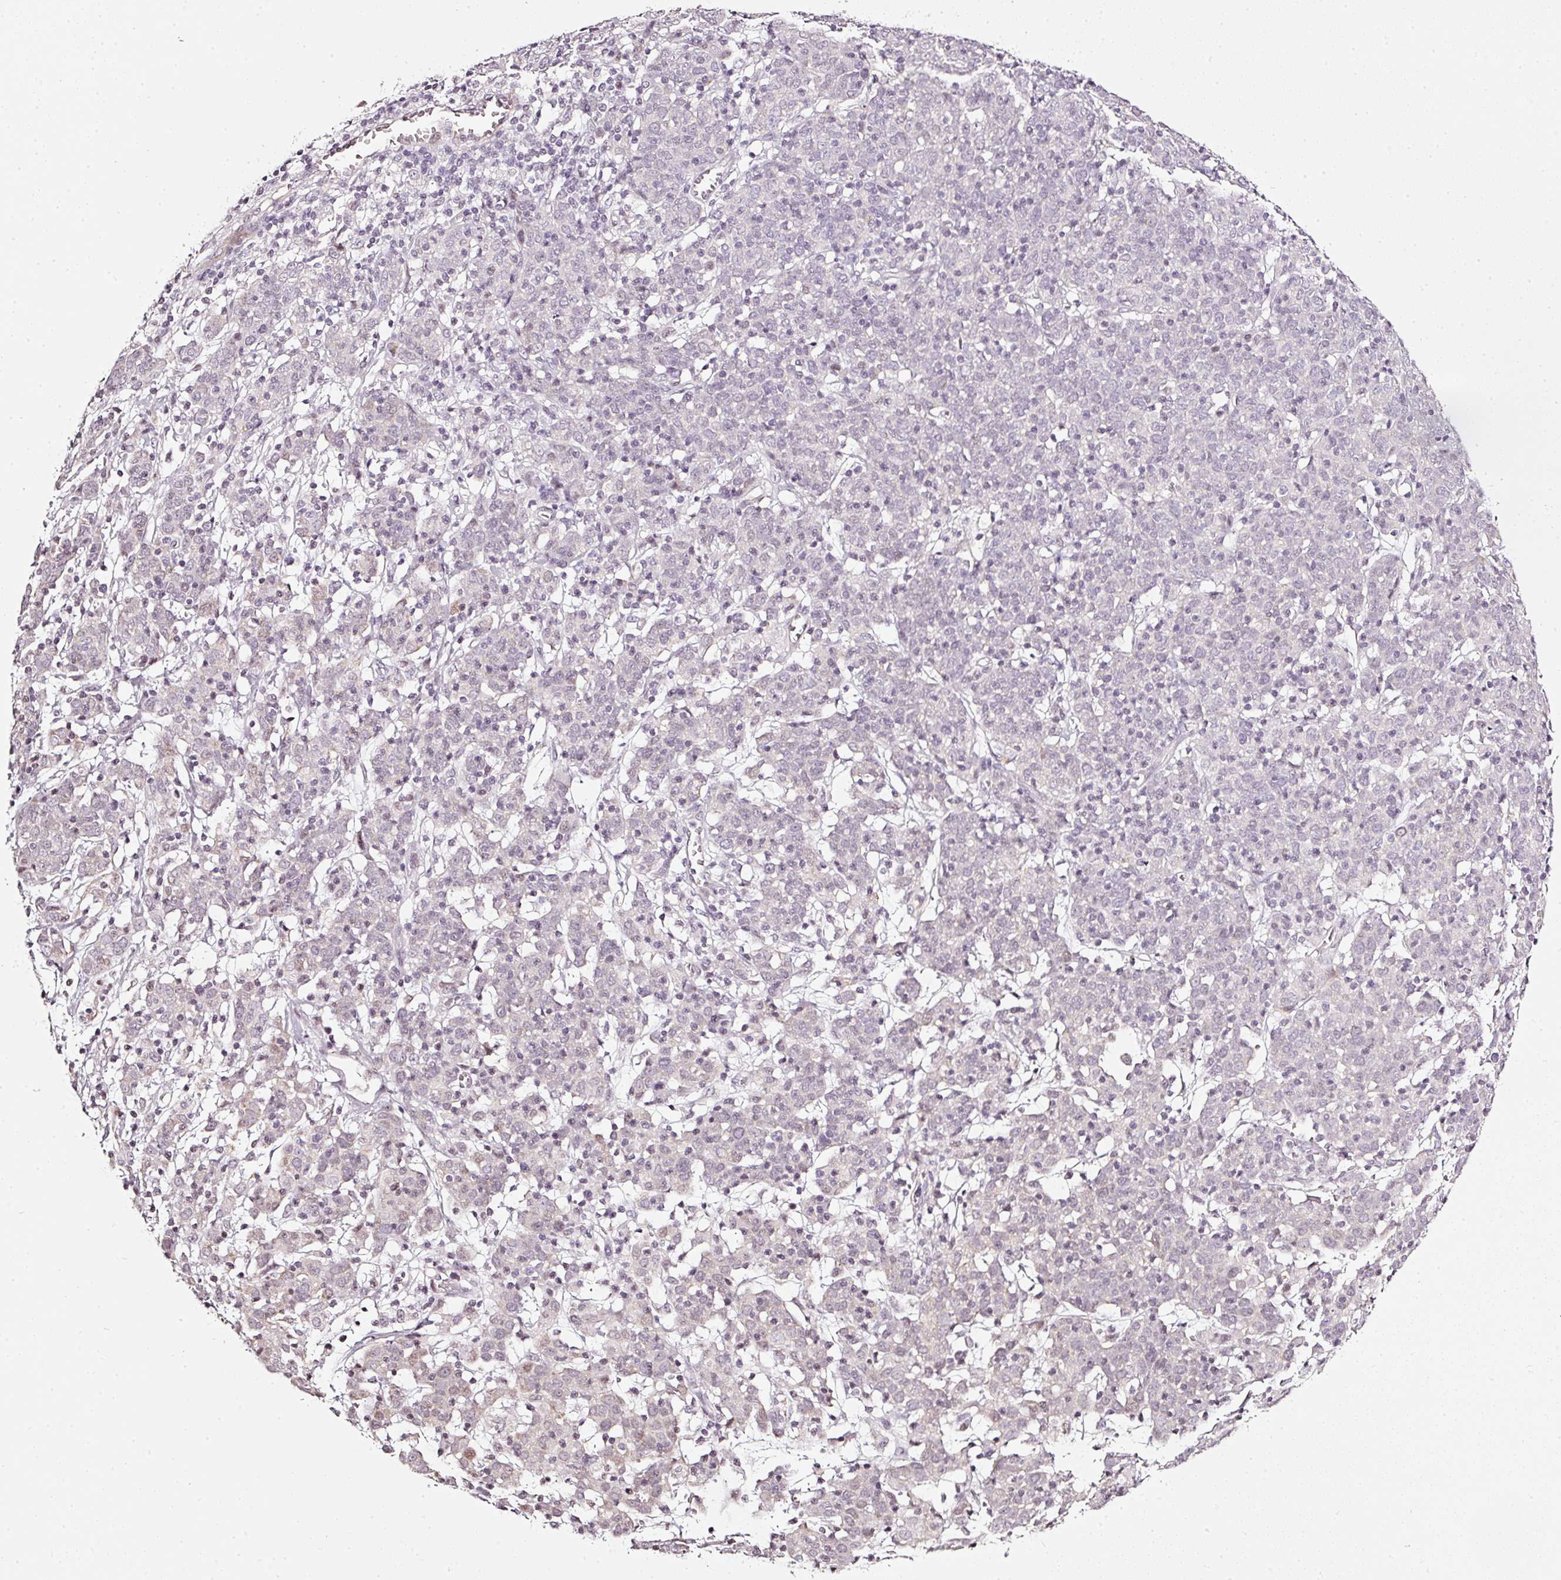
{"staining": {"intensity": "weak", "quantity": "<25%", "location": "nuclear"}, "tissue": "cervical cancer", "cell_type": "Tumor cells", "image_type": "cancer", "snomed": [{"axis": "morphology", "description": "Squamous cell carcinoma, NOS"}, {"axis": "topography", "description": "Cervix"}], "caption": "A high-resolution image shows IHC staining of cervical squamous cell carcinoma, which displays no significant positivity in tumor cells.", "gene": "NRDE2", "patient": {"sex": "female", "age": 67}}